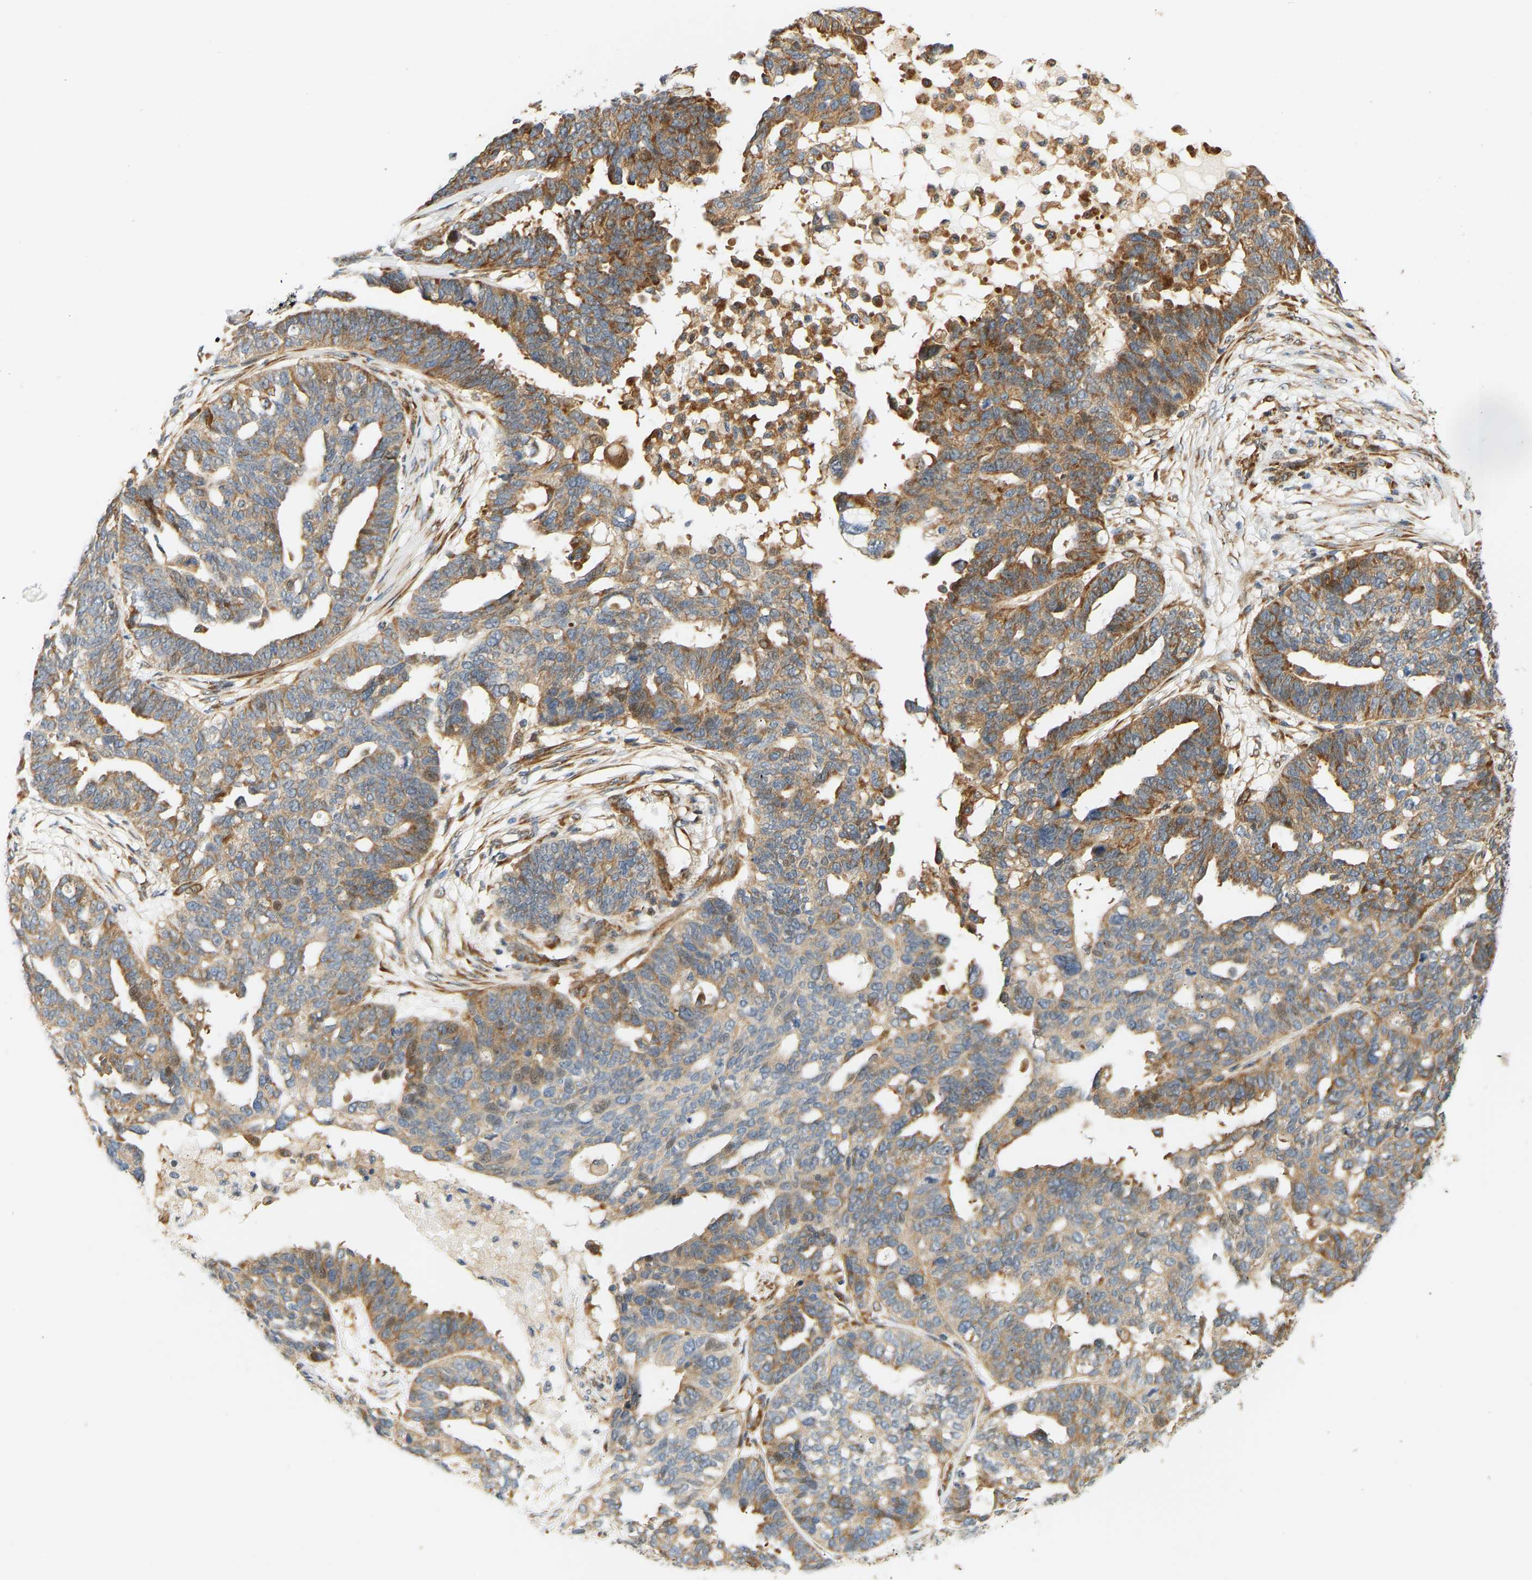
{"staining": {"intensity": "moderate", "quantity": ">75%", "location": "cytoplasmic/membranous"}, "tissue": "ovarian cancer", "cell_type": "Tumor cells", "image_type": "cancer", "snomed": [{"axis": "morphology", "description": "Cystadenocarcinoma, serous, NOS"}, {"axis": "topography", "description": "Ovary"}], "caption": "High-magnification brightfield microscopy of ovarian cancer stained with DAB (brown) and counterstained with hematoxylin (blue). tumor cells exhibit moderate cytoplasmic/membranous staining is identified in approximately>75% of cells.", "gene": "RPS14", "patient": {"sex": "female", "age": 59}}